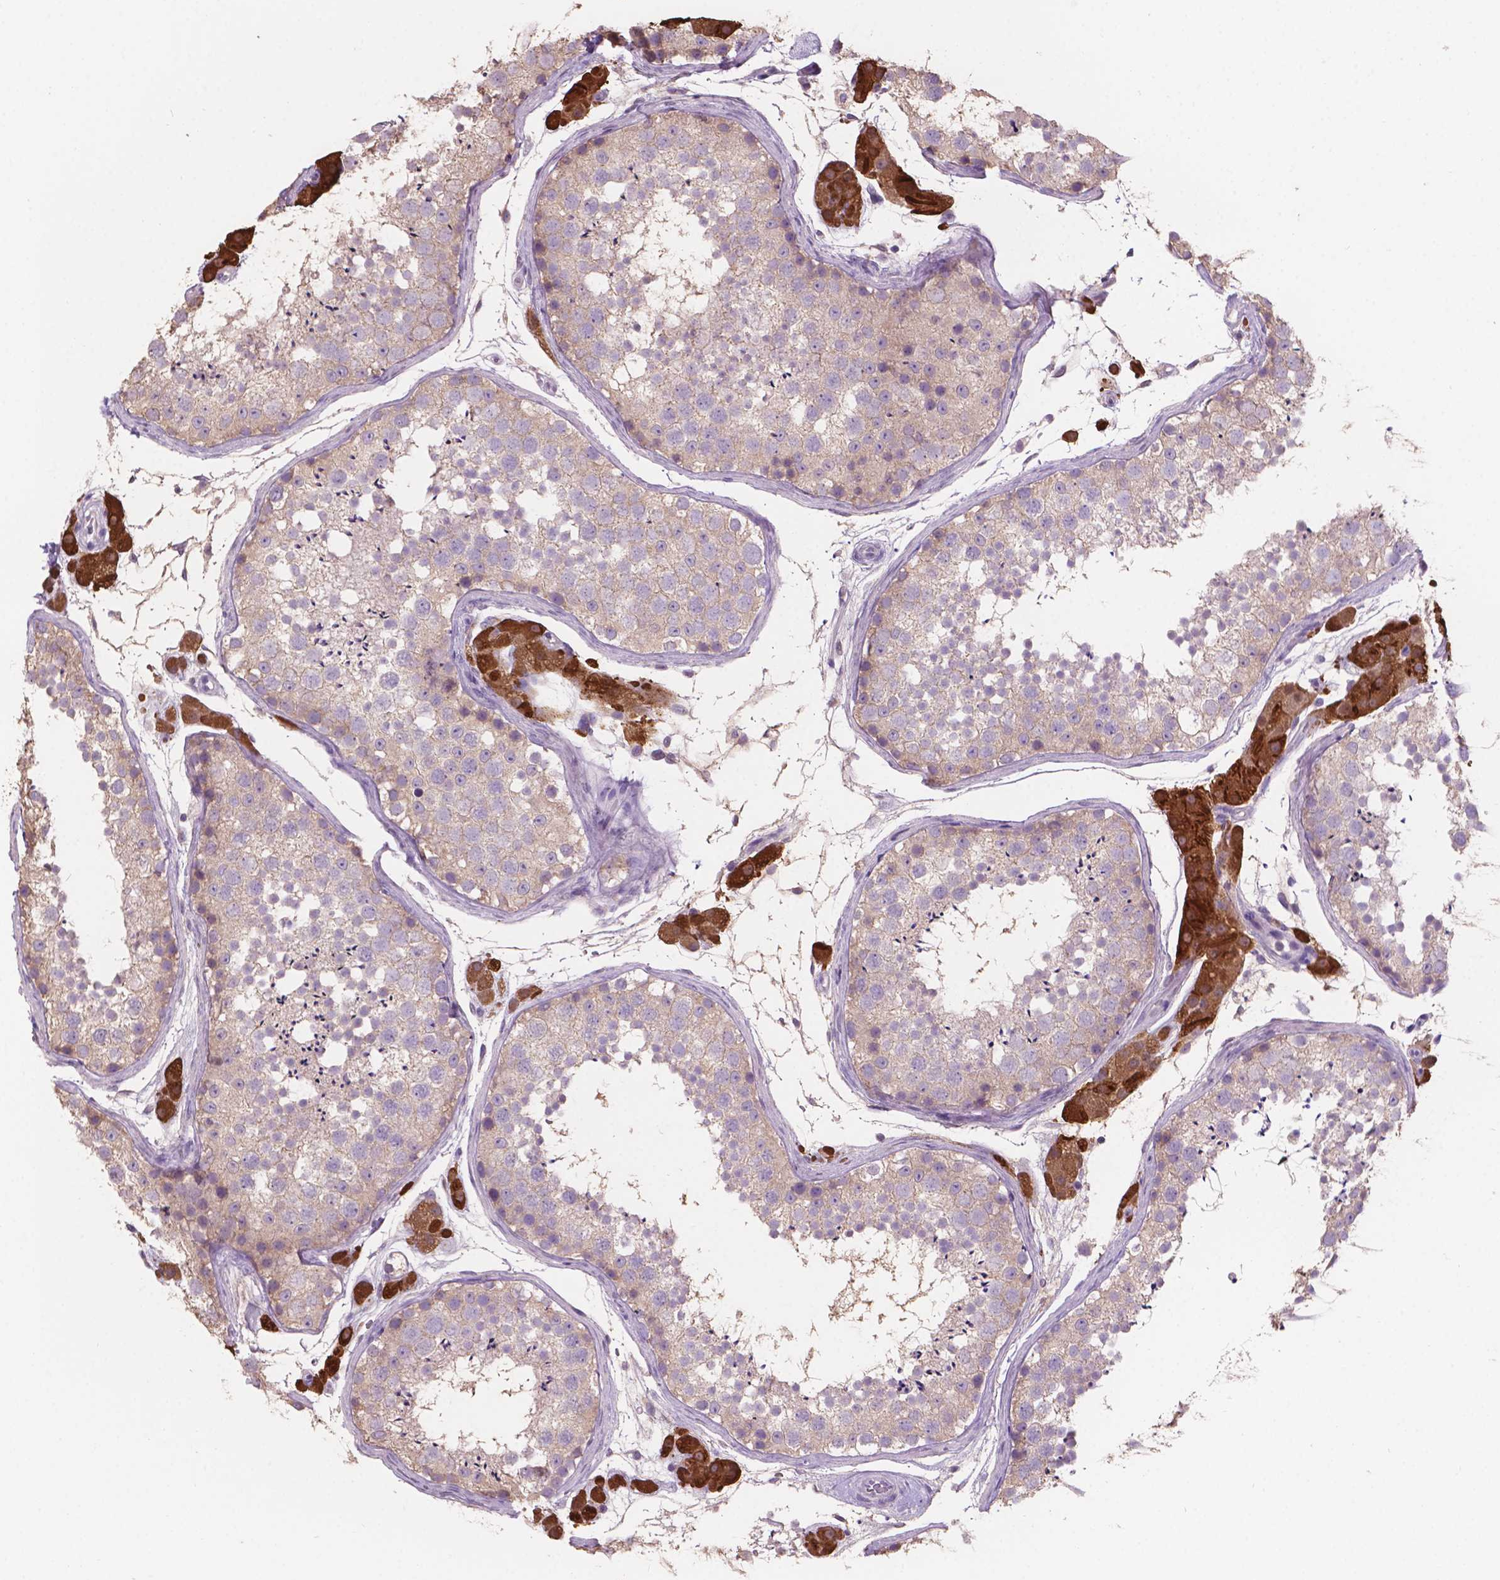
{"staining": {"intensity": "negative", "quantity": "none", "location": "none"}, "tissue": "testis", "cell_type": "Cells in seminiferous ducts", "image_type": "normal", "snomed": [{"axis": "morphology", "description": "Normal tissue, NOS"}, {"axis": "topography", "description": "Testis"}], "caption": "Human testis stained for a protein using immunohistochemistry (IHC) displays no staining in cells in seminiferous ducts.", "gene": "SBSN", "patient": {"sex": "male", "age": 41}}